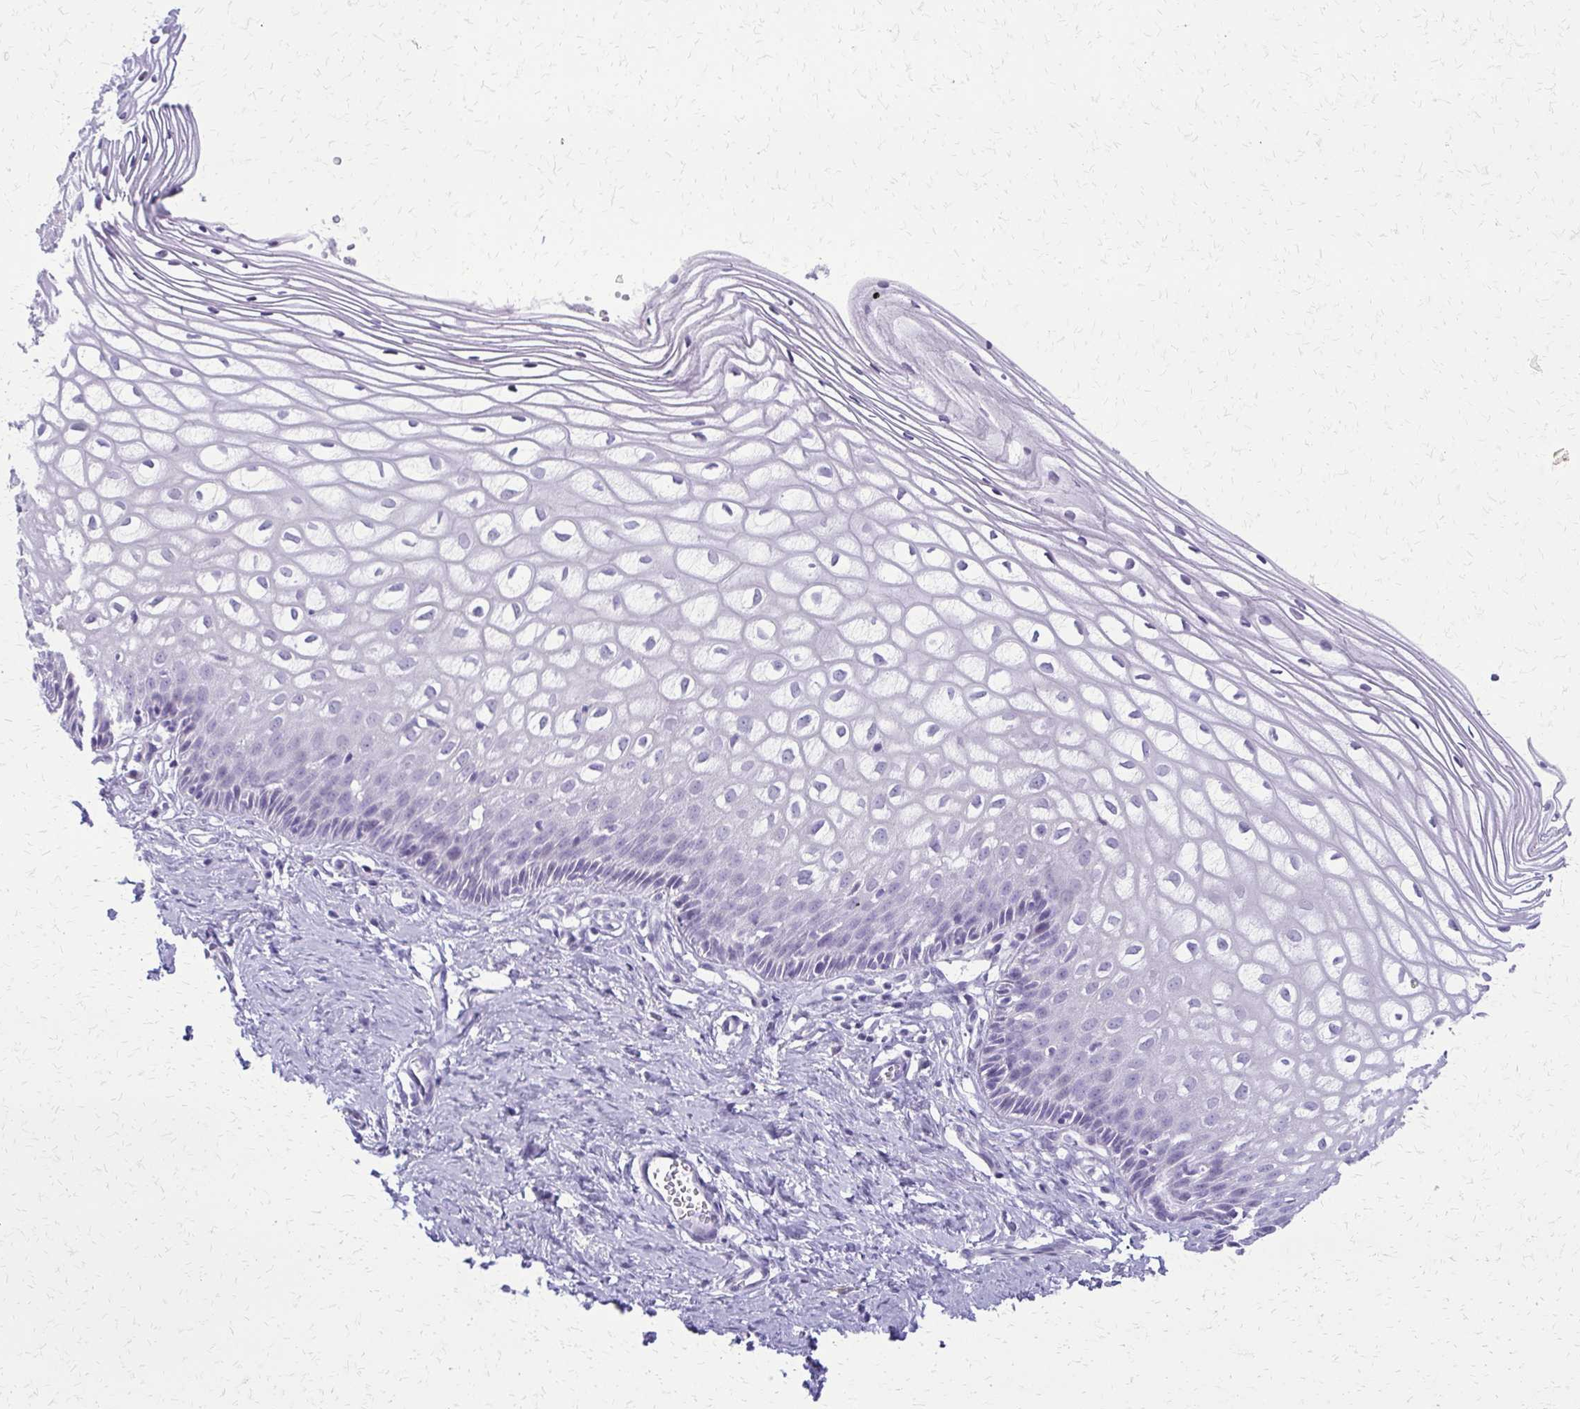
{"staining": {"intensity": "negative", "quantity": "none", "location": "none"}, "tissue": "cervix", "cell_type": "Glandular cells", "image_type": "normal", "snomed": [{"axis": "morphology", "description": "Normal tissue, NOS"}, {"axis": "topography", "description": "Cervix"}], "caption": "Glandular cells show no significant expression in unremarkable cervix.", "gene": "FAM162B", "patient": {"sex": "female", "age": 36}}